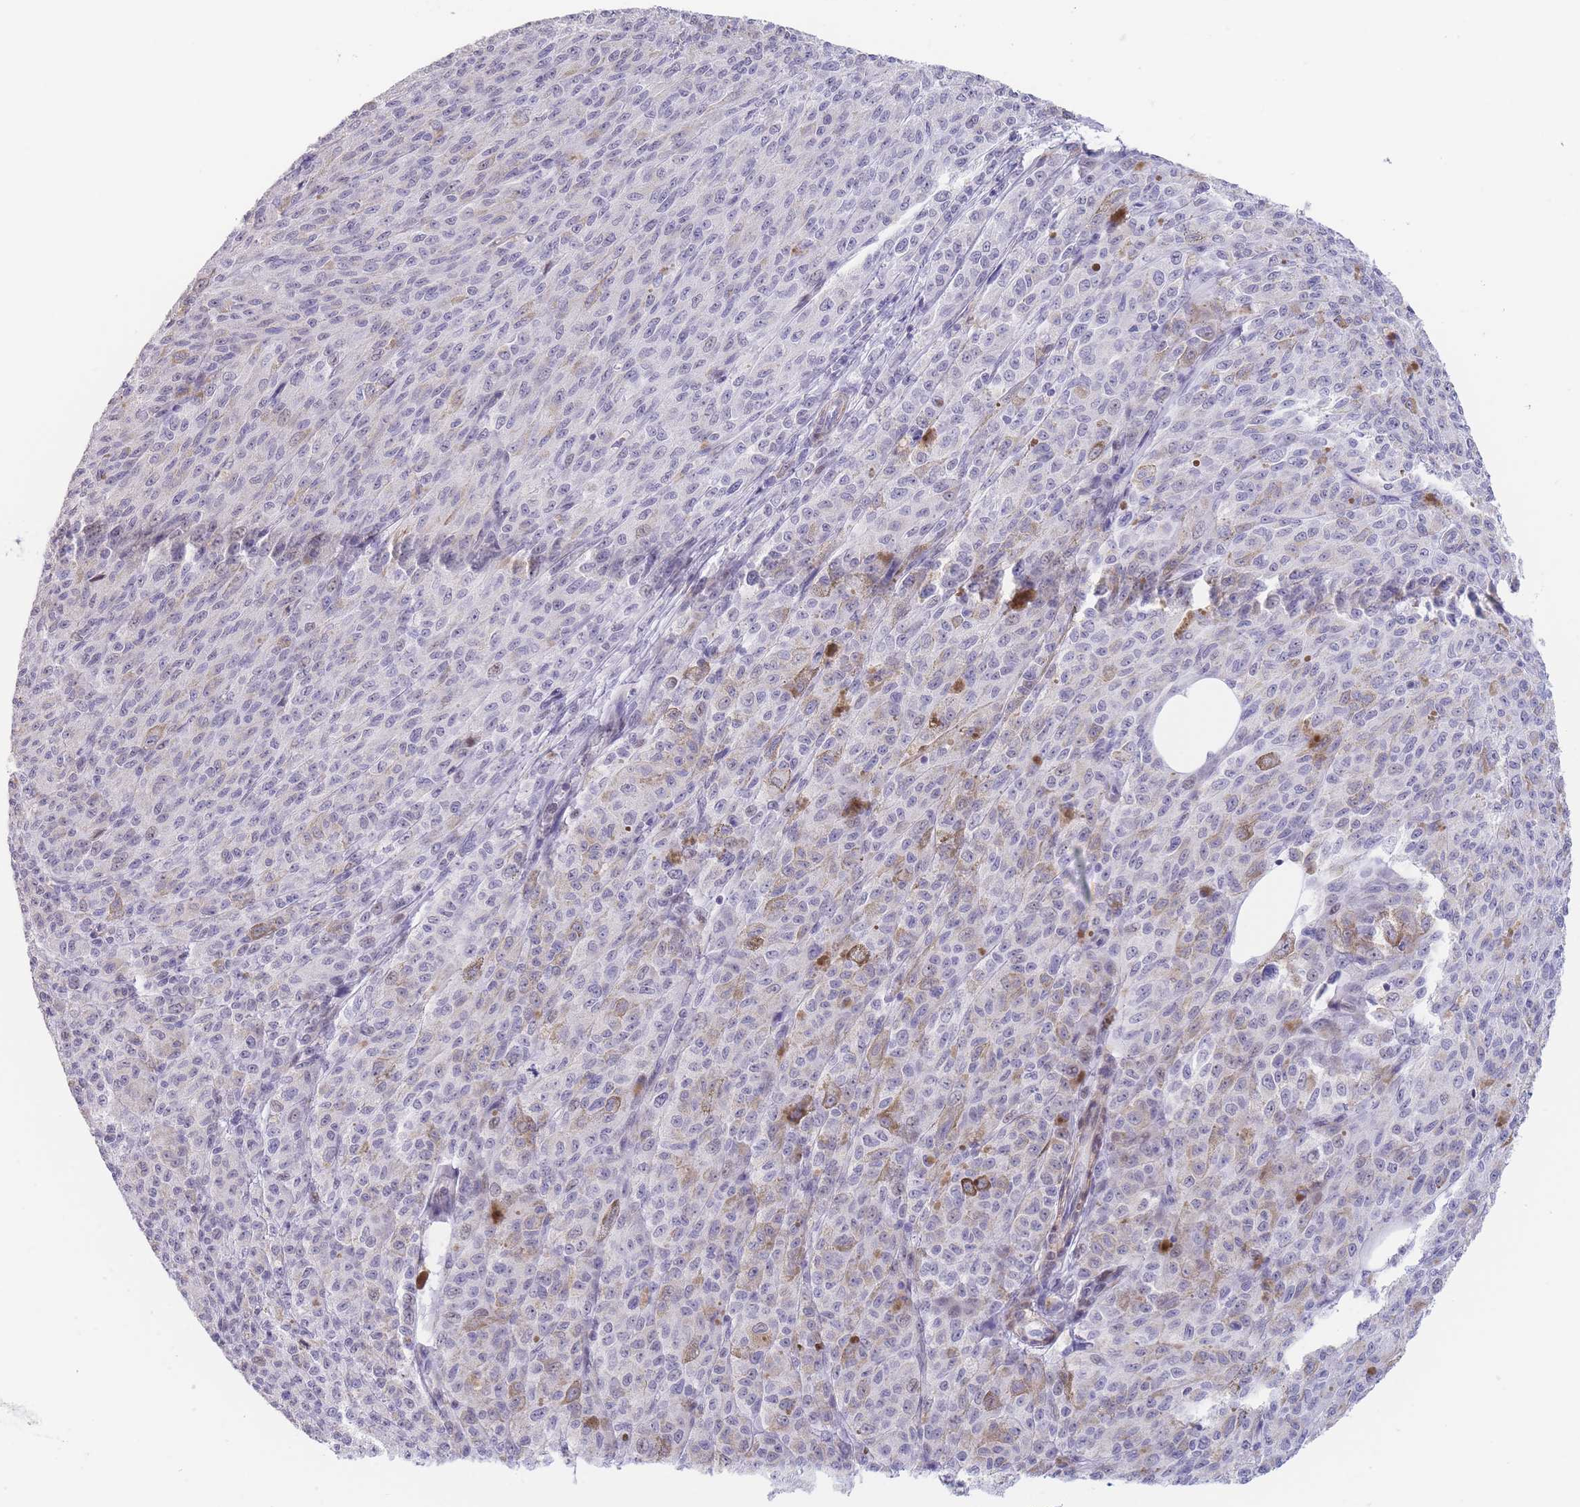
{"staining": {"intensity": "negative", "quantity": "none", "location": "none"}, "tissue": "melanoma", "cell_type": "Tumor cells", "image_type": "cancer", "snomed": [{"axis": "morphology", "description": "Malignant melanoma, NOS"}, {"axis": "topography", "description": "Skin"}], "caption": "Immunohistochemistry (IHC) histopathology image of neoplastic tissue: human melanoma stained with DAB (3,3'-diaminobenzidine) shows no significant protein positivity in tumor cells.", "gene": "ASAP3", "patient": {"sex": "female", "age": 52}}